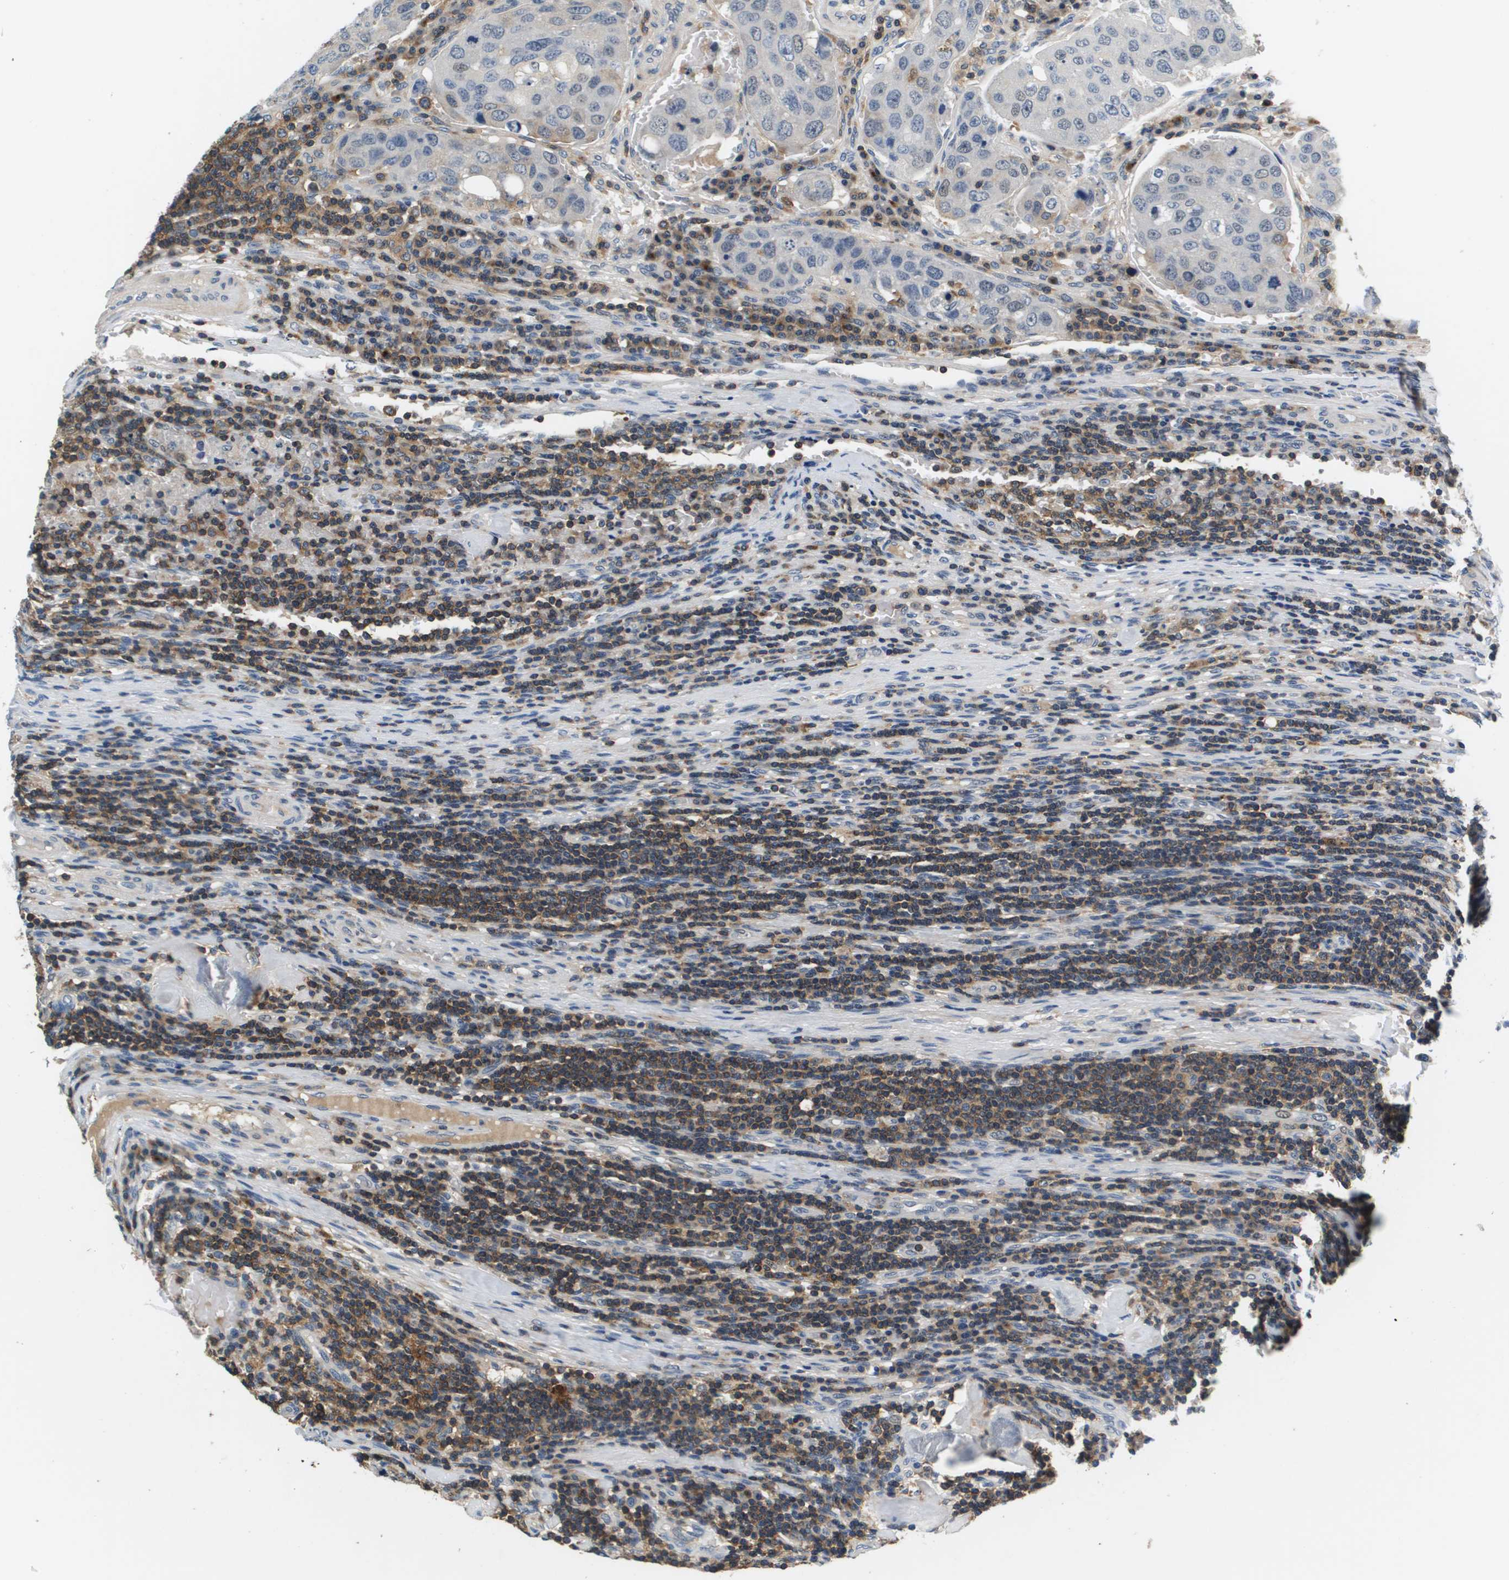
{"staining": {"intensity": "negative", "quantity": "none", "location": "none"}, "tissue": "urothelial cancer", "cell_type": "Tumor cells", "image_type": "cancer", "snomed": [{"axis": "morphology", "description": "Urothelial carcinoma, High grade"}, {"axis": "topography", "description": "Lymph node"}, {"axis": "topography", "description": "Urinary bladder"}], "caption": "This is an immunohistochemistry (IHC) photomicrograph of human high-grade urothelial carcinoma. There is no staining in tumor cells.", "gene": "KCNQ5", "patient": {"sex": "male", "age": 51}}